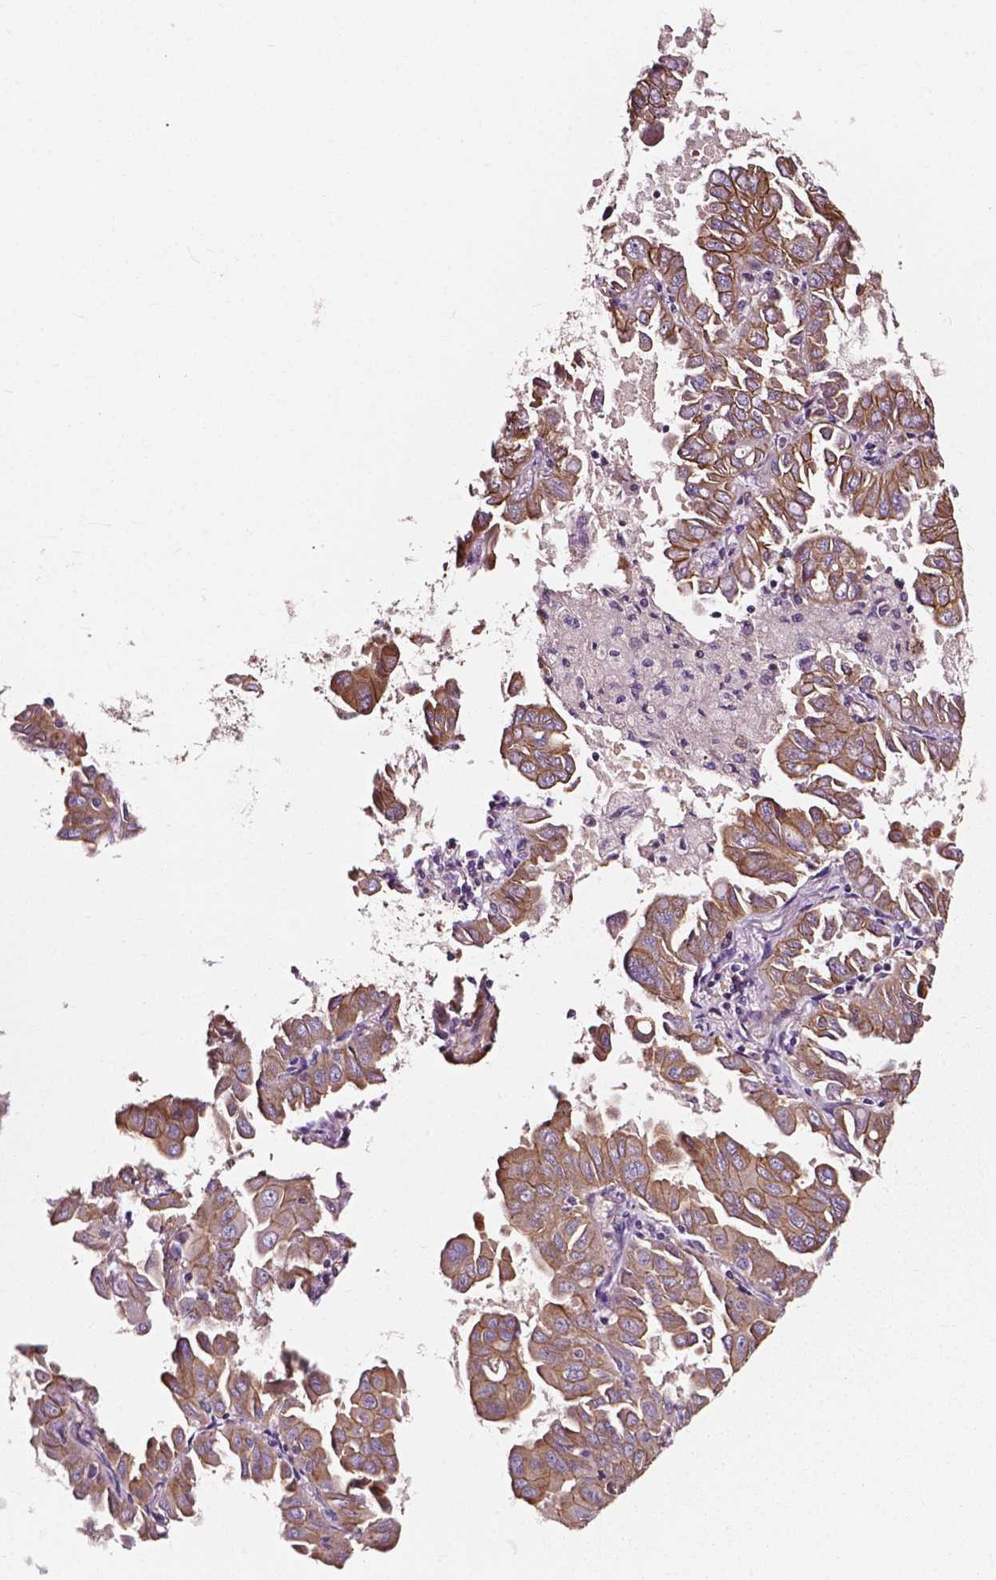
{"staining": {"intensity": "moderate", "quantity": ">75%", "location": "cytoplasmic/membranous"}, "tissue": "lung cancer", "cell_type": "Tumor cells", "image_type": "cancer", "snomed": [{"axis": "morphology", "description": "Adenocarcinoma, NOS"}, {"axis": "topography", "description": "Lung"}], "caption": "Protein staining by immunohistochemistry (IHC) reveals moderate cytoplasmic/membranous staining in about >75% of tumor cells in adenocarcinoma (lung).", "gene": "ATG16L1", "patient": {"sex": "male", "age": 64}}